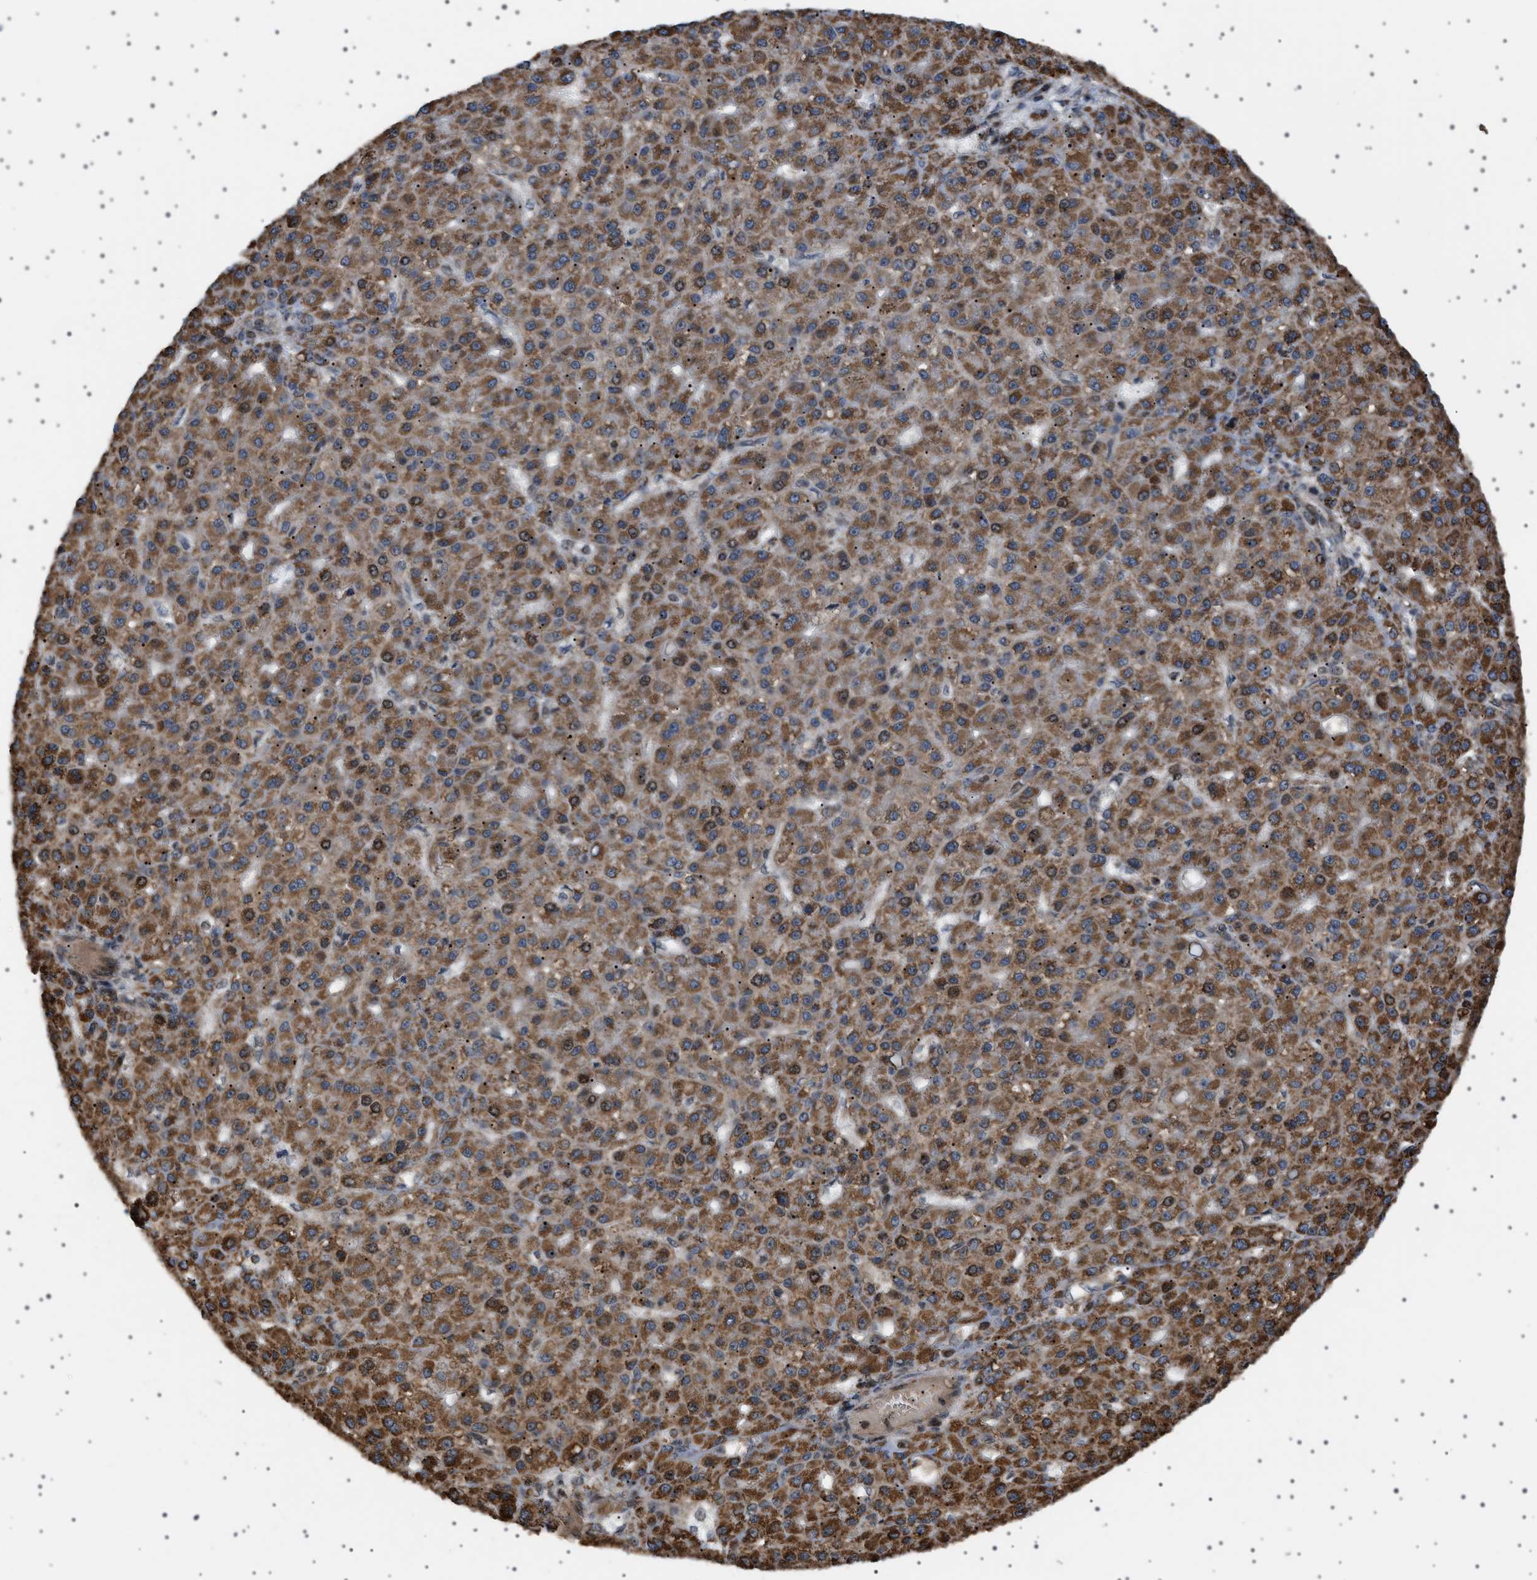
{"staining": {"intensity": "moderate", "quantity": ">75%", "location": "cytoplasmic/membranous"}, "tissue": "liver cancer", "cell_type": "Tumor cells", "image_type": "cancer", "snomed": [{"axis": "morphology", "description": "Carcinoma, Hepatocellular, NOS"}, {"axis": "topography", "description": "Liver"}], "caption": "Human liver hepatocellular carcinoma stained with a protein marker demonstrates moderate staining in tumor cells.", "gene": "MELK", "patient": {"sex": "male", "age": 67}}